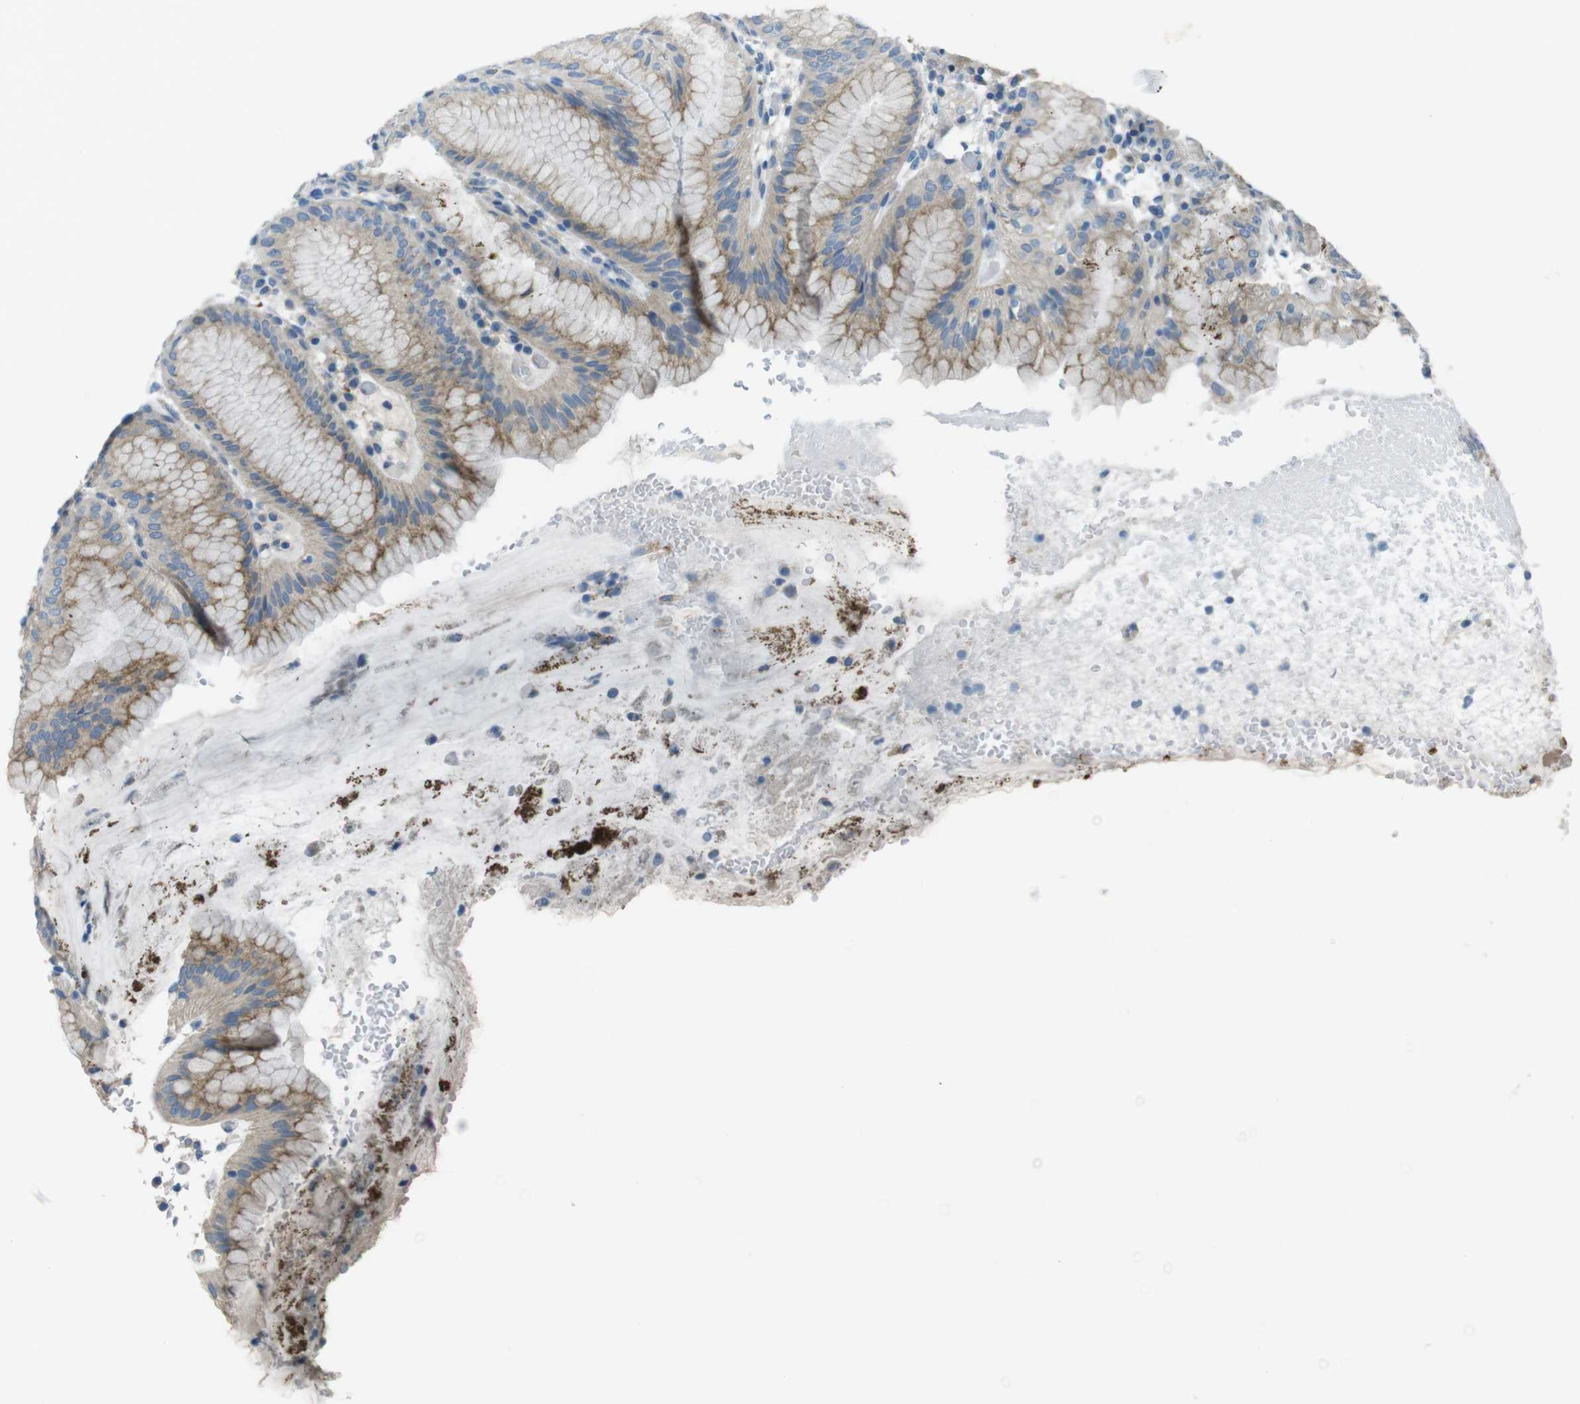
{"staining": {"intensity": "moderate", "quantity": "<25%", "location": "cytoplasmic/membranous"}, "tissue": "stomach", "cell_type": "Glandular cells", "image_type": "normal", "snomed": [{"axis": "morphology", "description": "Normal tissue, NOS"}, {"axis": "topography", "description": "Stomach"}, {"axis": "topography", "description": "Stomach, lower"}], "caption": "A histopathology image of stomach stained for a protein exhibits moderate cytoplasmic/membranous brown staining in glandular cells.", "gene": "TMEM41B", "patient": {"sex": "female", "age": 75}}